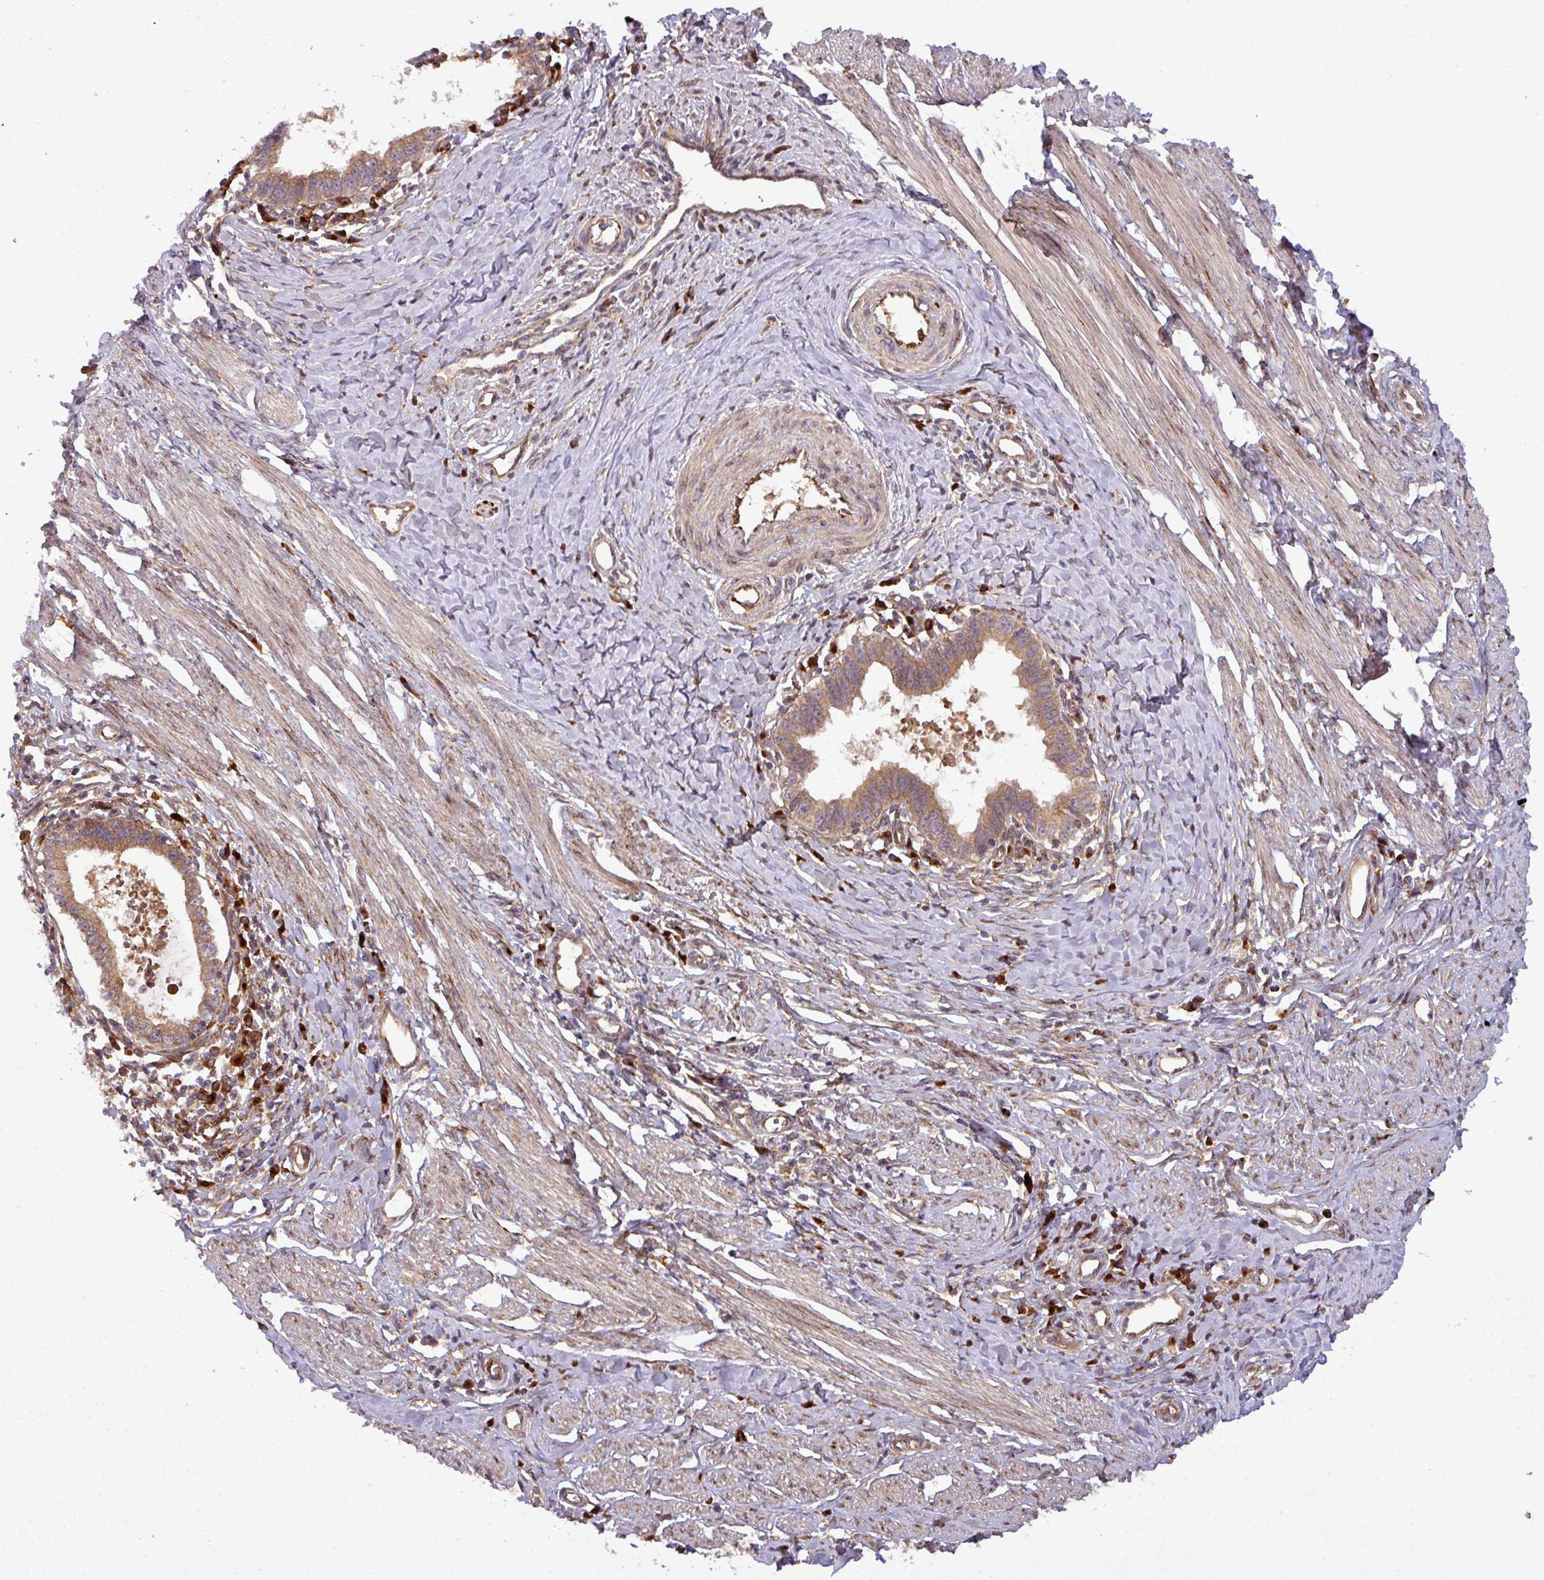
{"staining": {"intensity": "moderate", "quantity": ">75%", "location": "cytoplasmic/membranous"}, "tissue": "cervical cancer", "cell_type": "Tumor cells", "image_type": "cancer", "snomed": [{"axis": "morphology", "description": "Adenocarcinoma, NOS"}, {"axis": "topography", "description": "Cervix"}], "caption": "Protein staining shows moderate cytoplasmic/membranous staining in about >75% of tumor cells in cervical adenocarcinoma.", "gene": "ART1", "patient": {"sex": "female", "age": 36}}